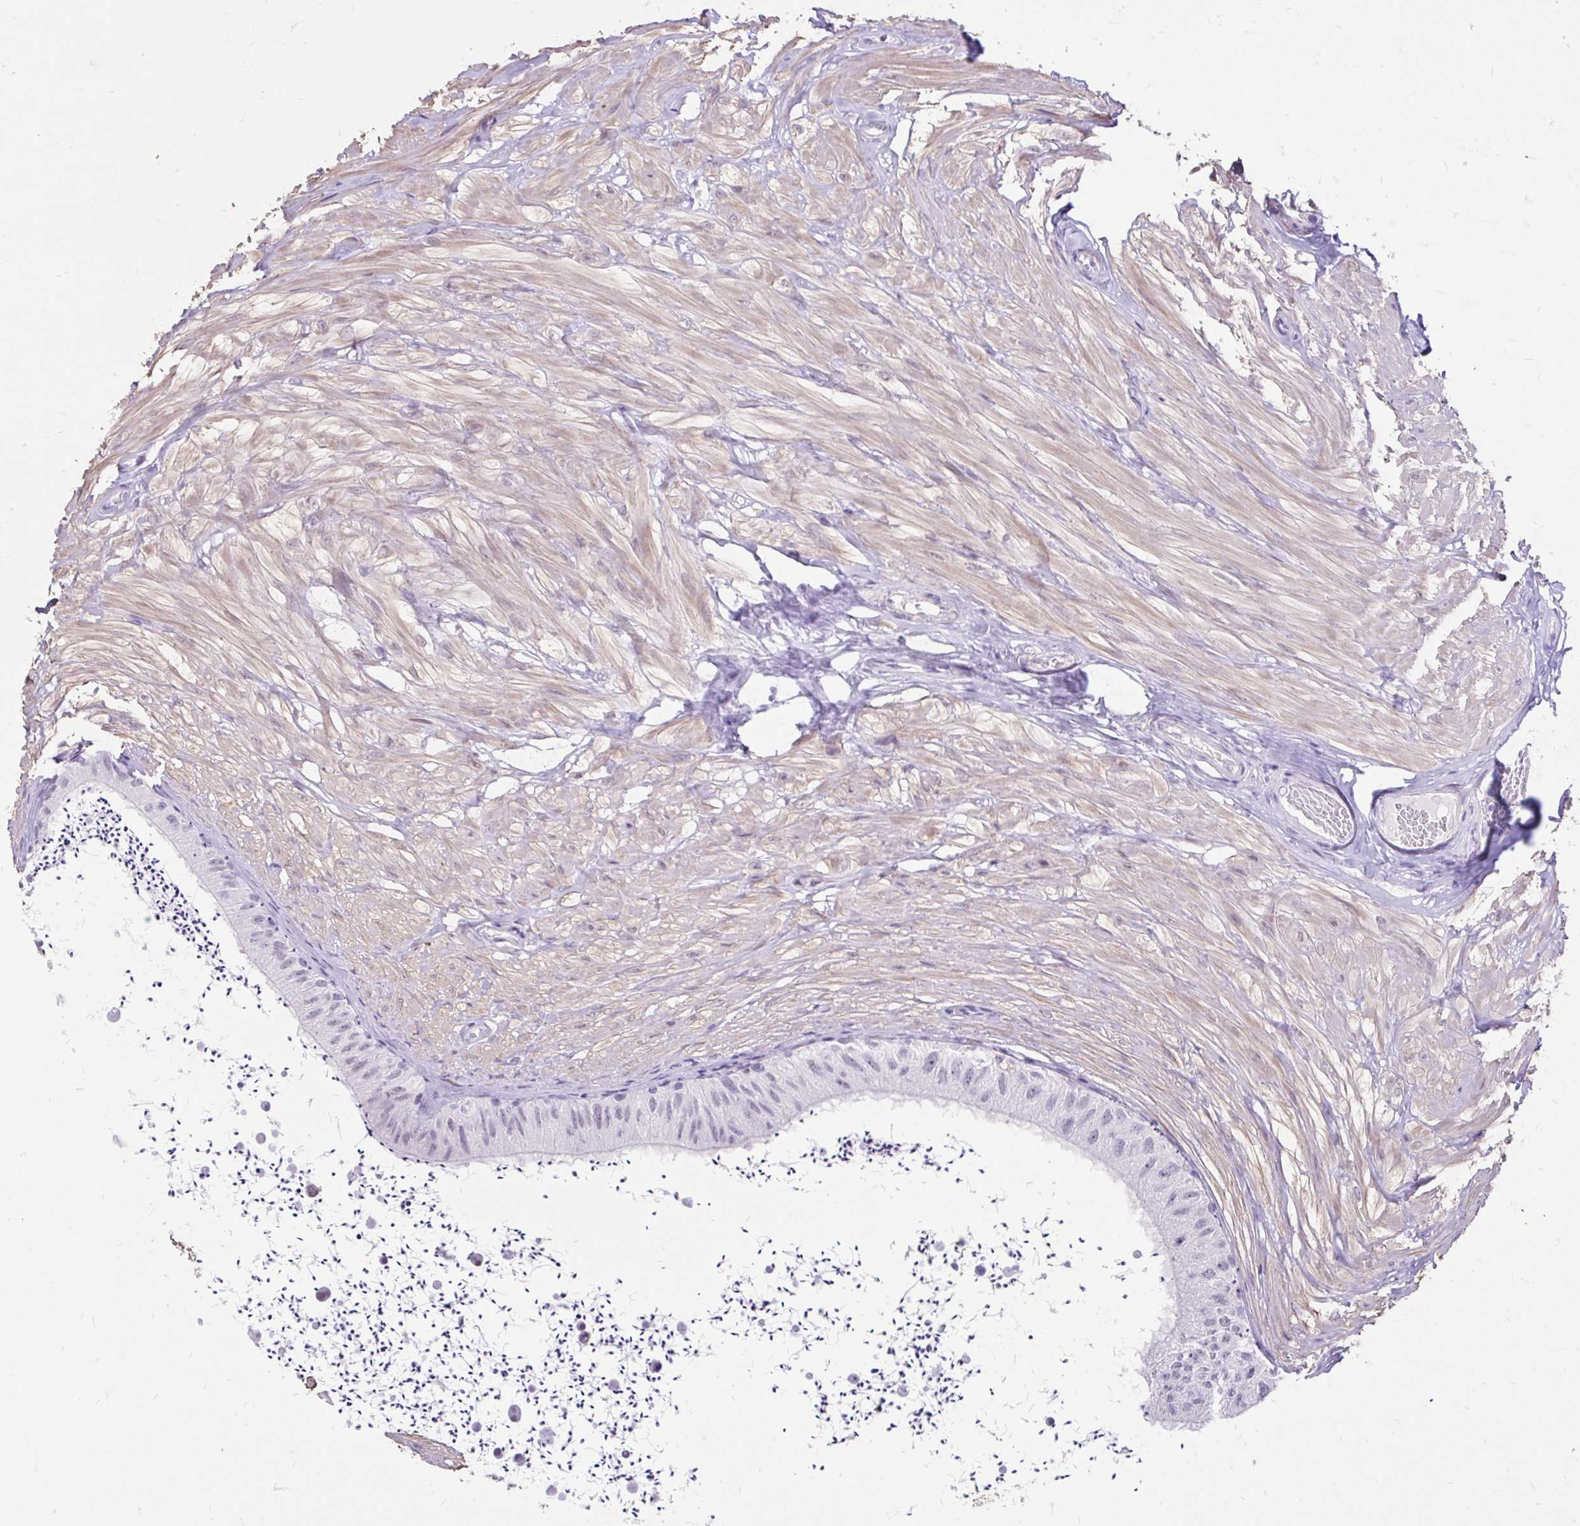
{"staining": {"intensity": "negative", "quantity": "none", "location": "none"}, "tissue": "epididymis", "cell_type": "Glandular cells", "image_type": "normal", "snomed": [{"axis": "morphology", "description": "Normal tissue, NOS"}, {"axis": "topography", "description": "Epididymis"}, {"axis": "topography", "description": "Peripheral nerve tissue"}], "caption": "The immunohistochemistry (IHC) histopathology image has no significant expression in glandular cells of epididymis. (DAB immunohistochemistry (IHC) visualized using brightfield microscopy, high magnification).", "gene": "DCAF17", "patient": {"sex": "male", "age": 32}}